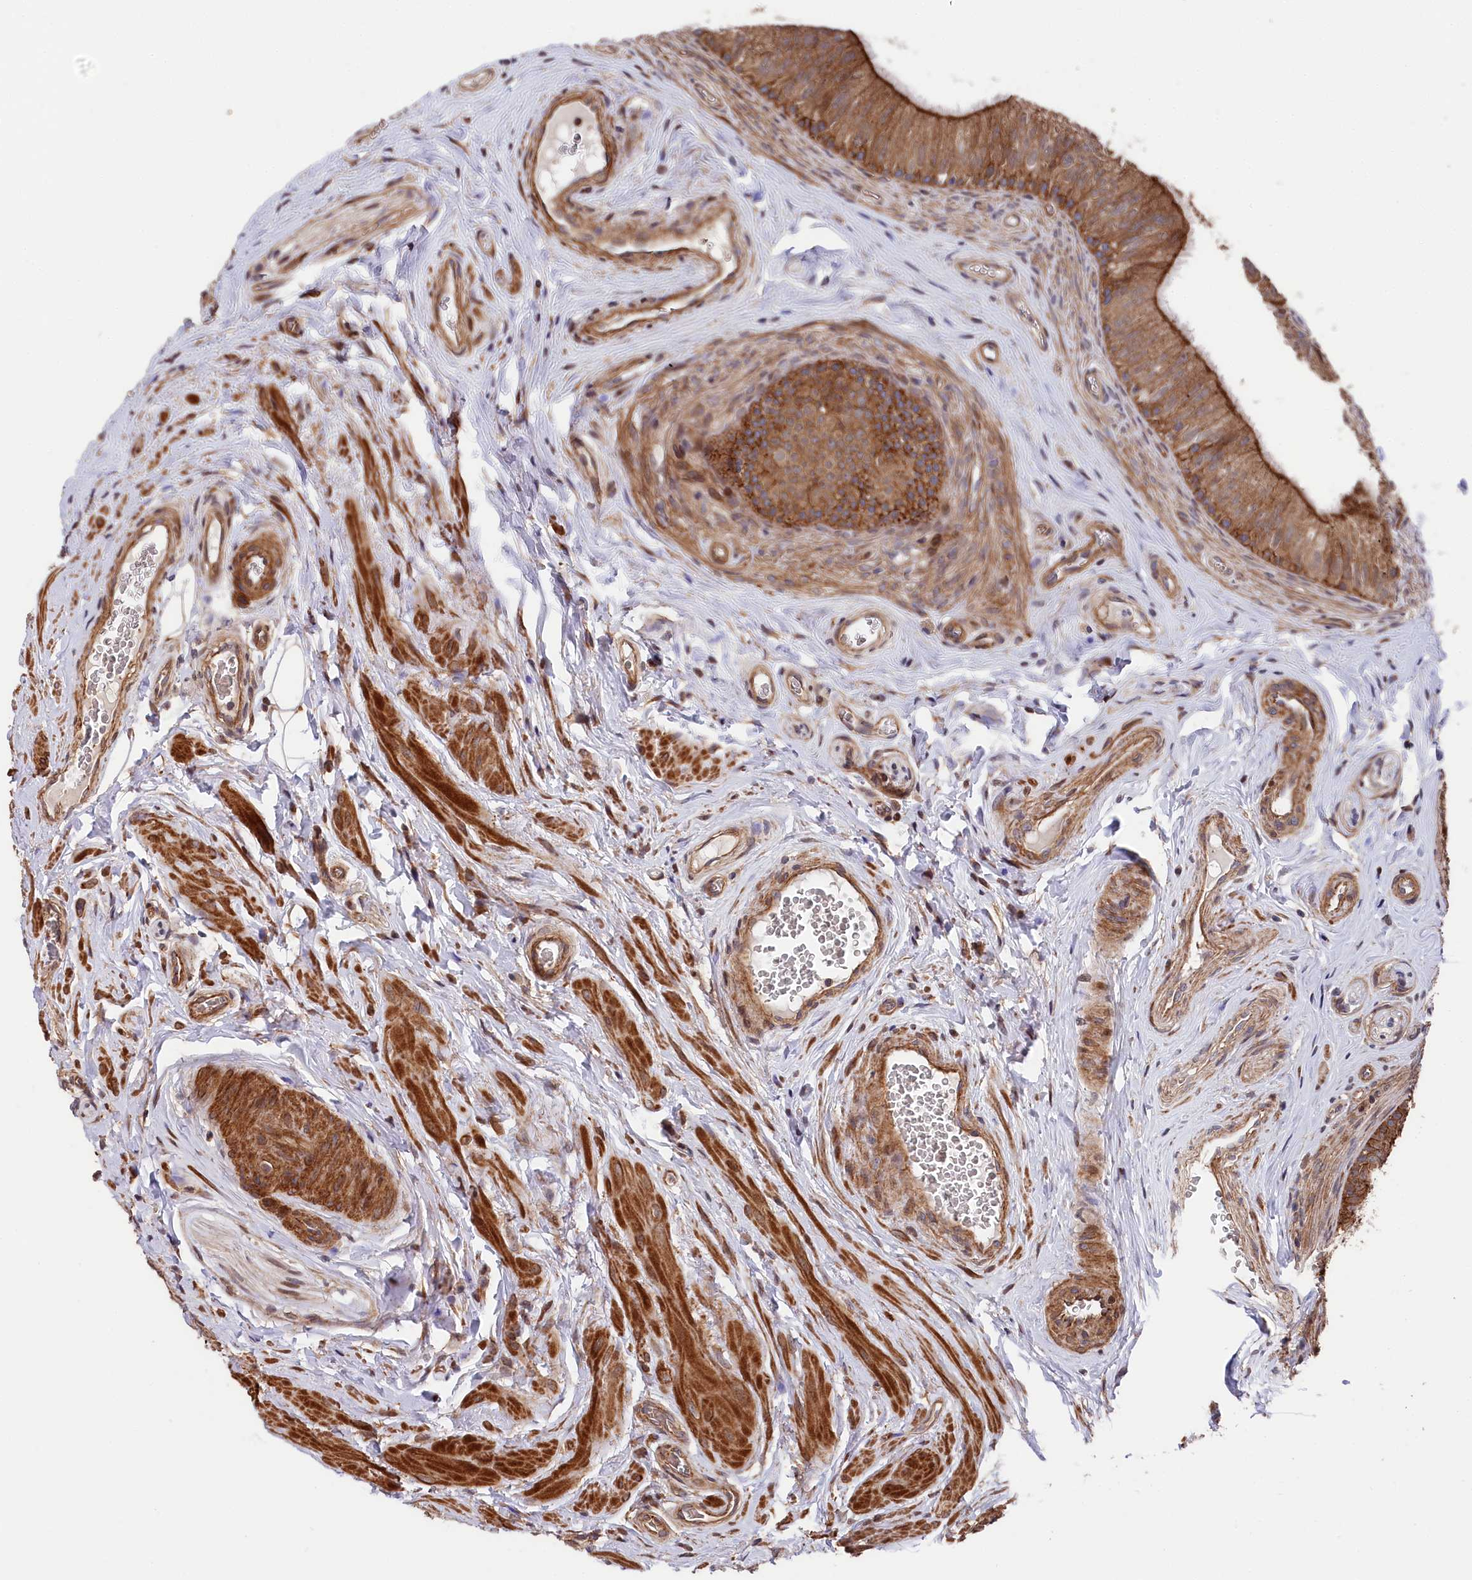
{"staining": {"intensity": "strong", "quantity": ">75%", "location": "cytoplasmic/membranous"}, "tissue": "epididymis", "cell_type": "Glandular cells", "image_type": "normal", "snomed": [{"axis": "morphology", "description": "Normal tissue, NOS"}, {"axis": "topography", "description": "Epididymis"}], "caption": "Immunohistochemistry (IHC) histopathology image of benign epididymis: human epididymis stained using immunohistochemistry displays high levels of strong protein expression localized specifically in the cytoplasmic/membranous of glandular cells, appearing as a cytoplasmic/membranous brown color.", "gene": "TNKS1BP1", "patient": {"sex": "male", "age": 46}}